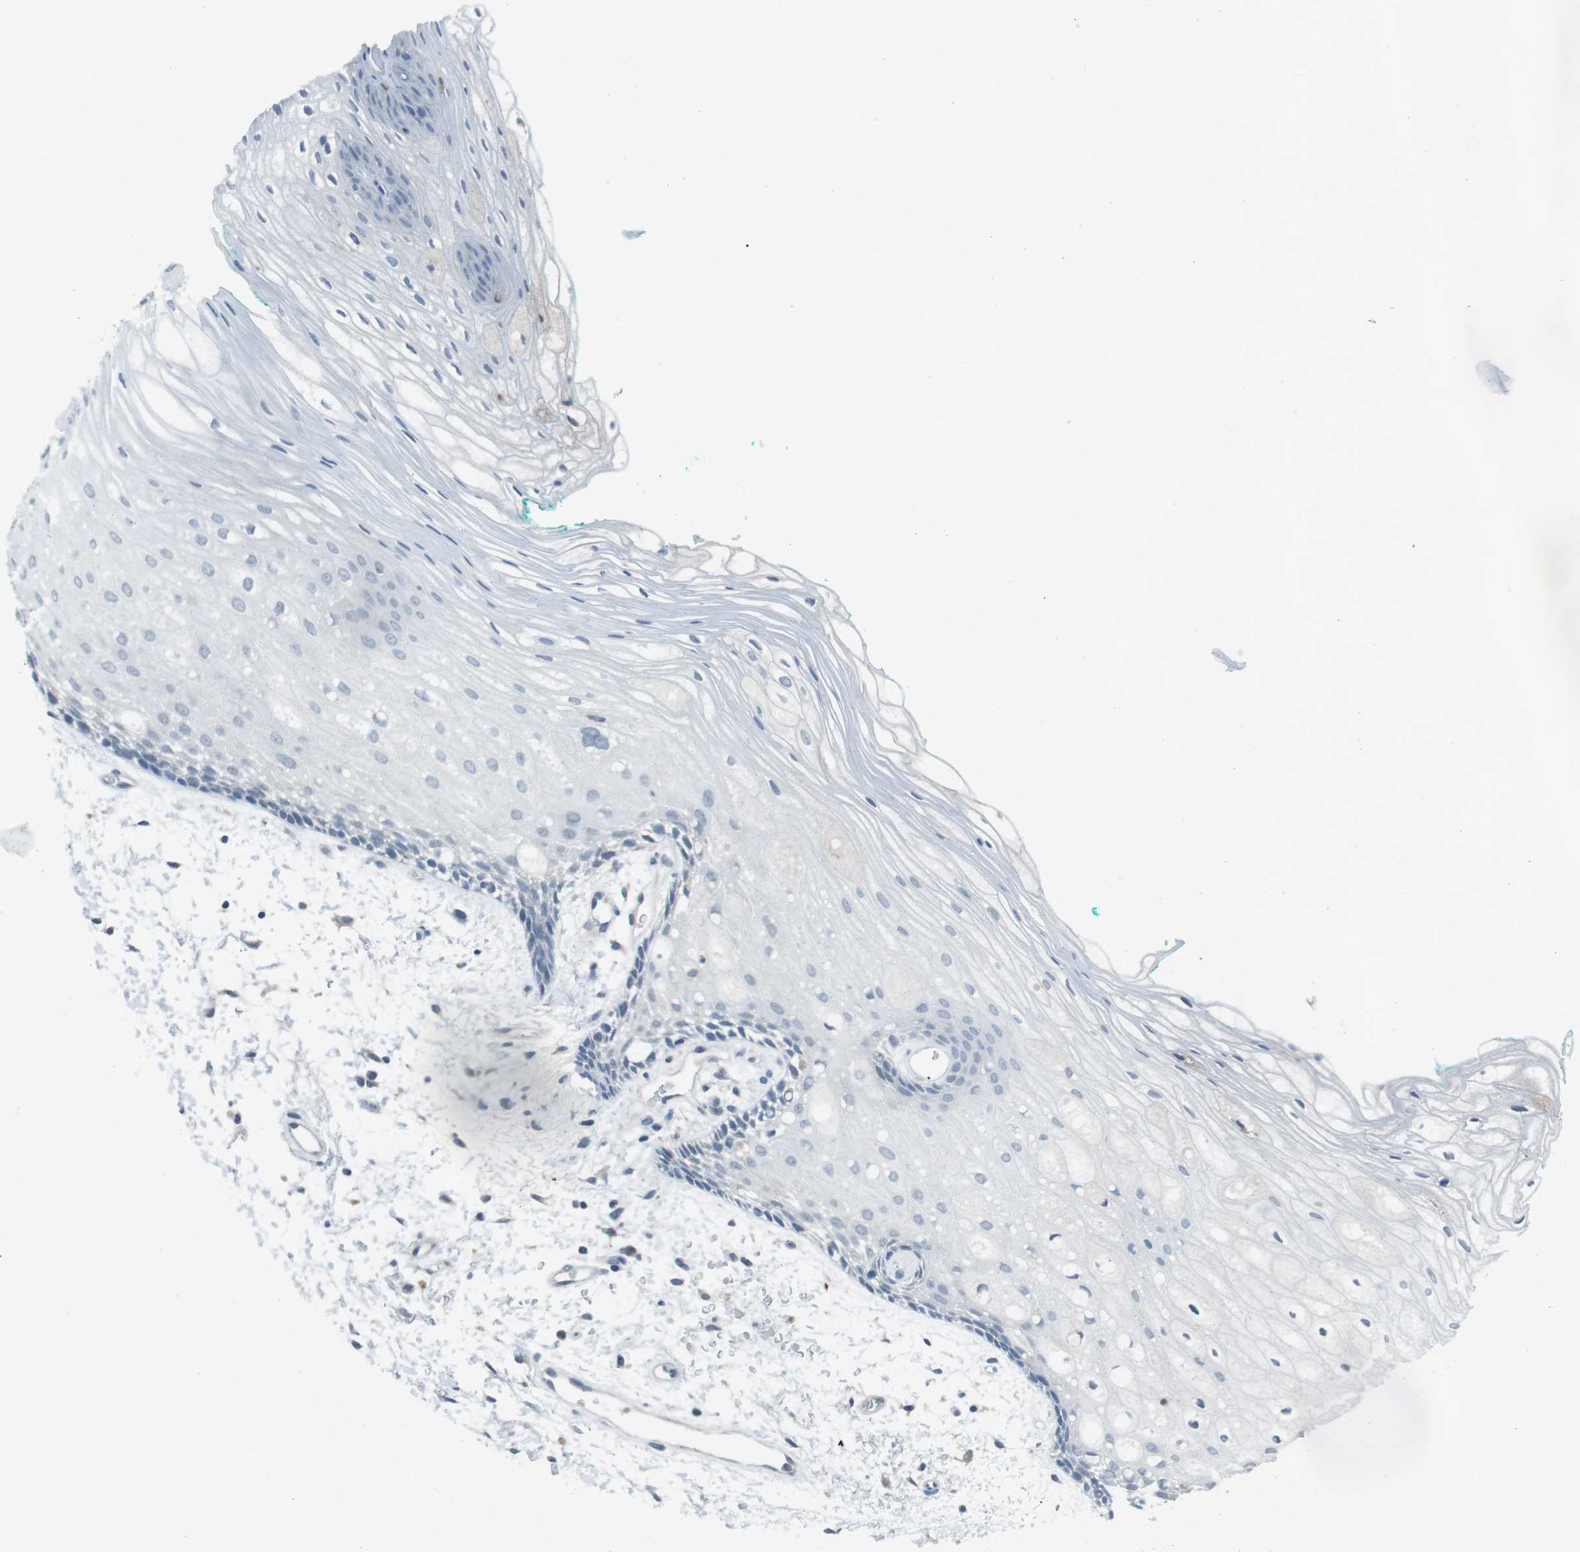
{"staining": {"intensity": "negative", "quantity": "none", "location": "none"}, "tissue": "oral mucosa", "cell_type": "Squamous epithelial cells", "image_type": "normal", "snomed": [{"axis": "morphology", "description": "Normal tissue, NOS"}, {"axis": "topography", "description": "Skeletal muscle"}, {"axis": "topography", "description": "Oral tissue"}, {"axis": "topography", "description": "Peripheral nerve tissue"}], "caption": "IHC of benign human oral mucosa shows no staining in squamous epithelial cells.", "gene": "FCRLA", "patient": {"sex": "female", "age": 84}}